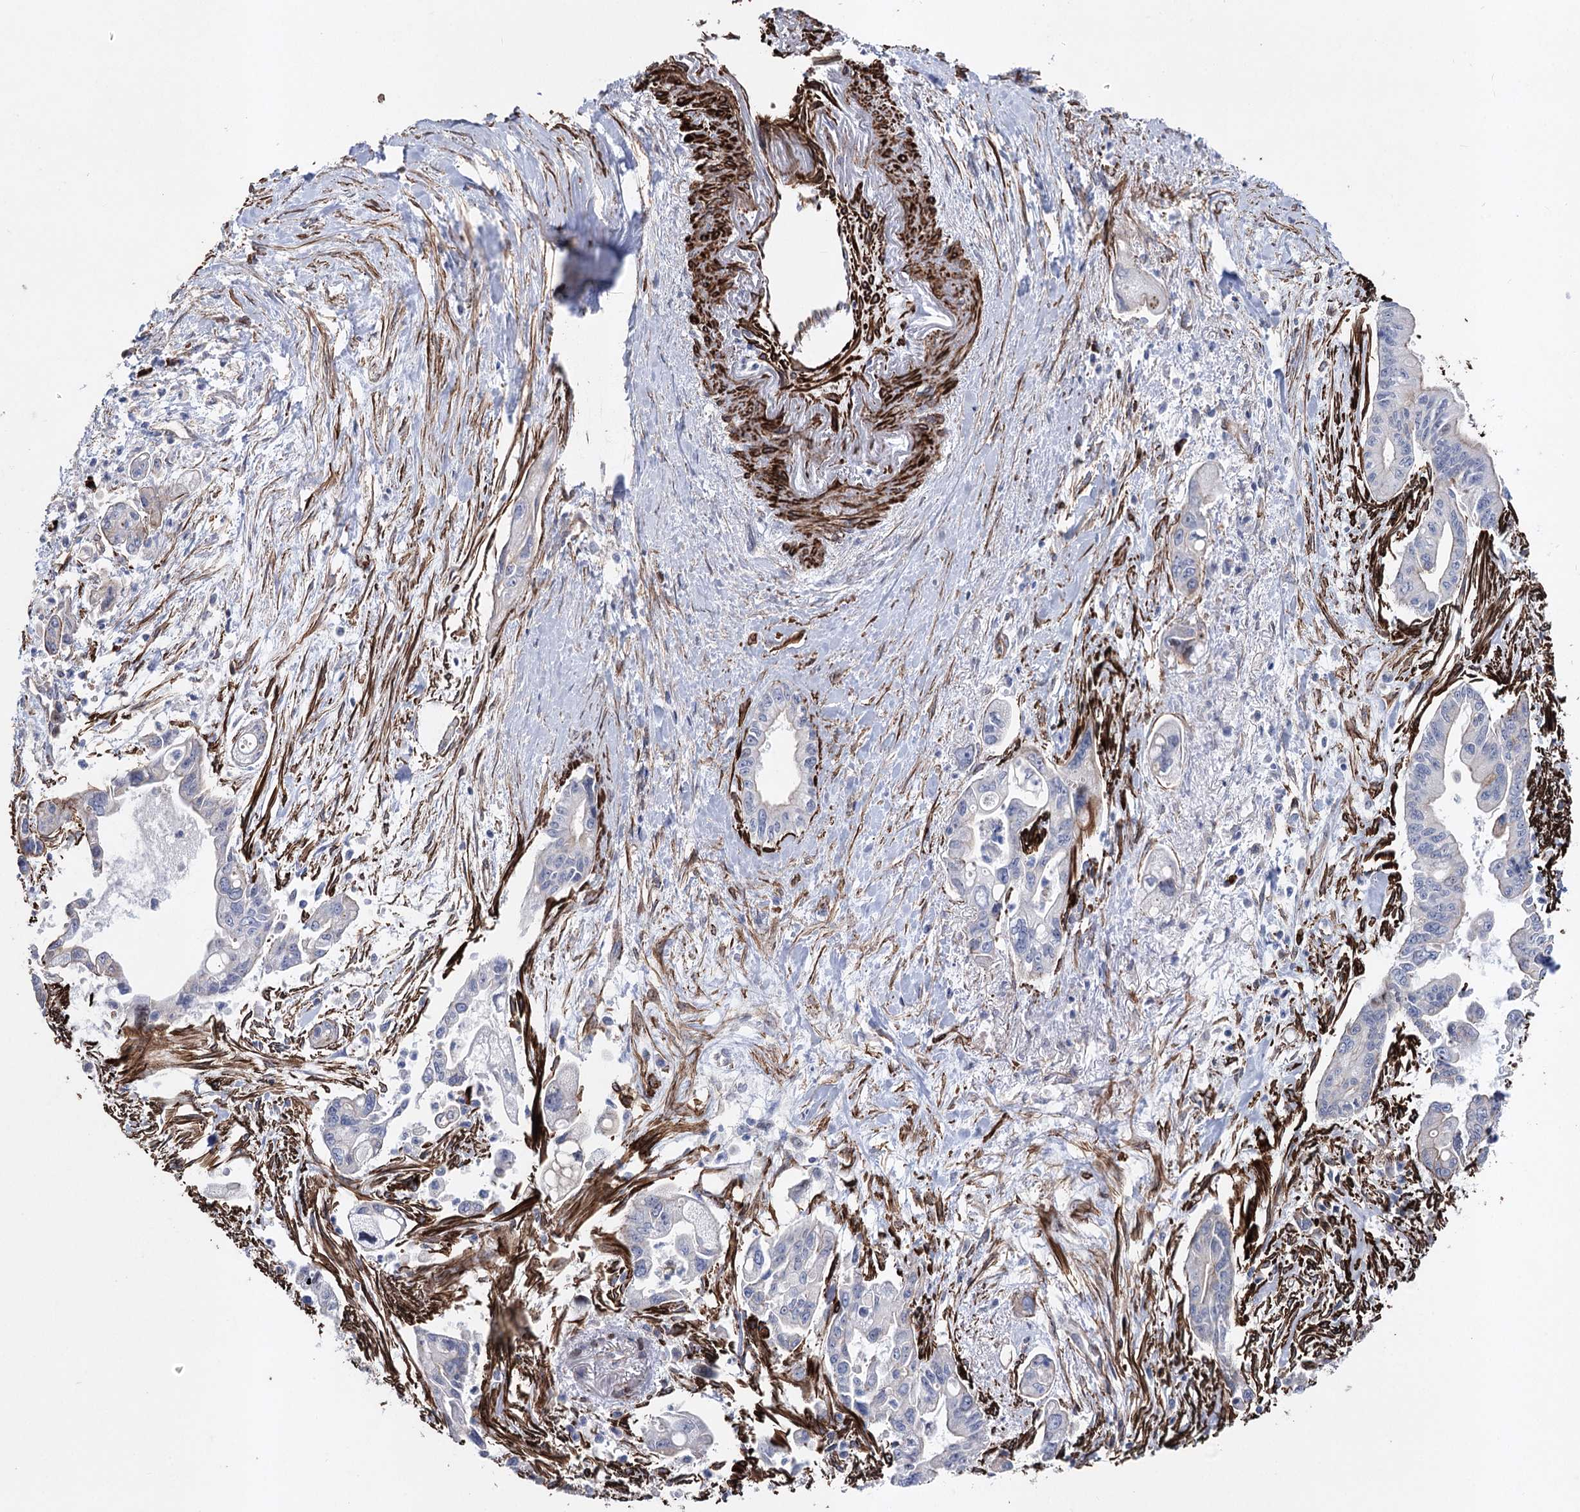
{"staining": {"intensity": "negative", "quantity": "none", "location": "none"}, "tissue": "pancreatic cancer", "cell_type": "Tumor cells", "image_type": "cancer", "snomed": [{"axis": "morphology", "description": "Adenocarcinoma, NOS"}, {"axis": "topography", "description": "Pancreas"}], "caption": "Immunohistochemical staining of human adenocarcinoma (pancreatic) shows no significant staining in tumor cells.", "gene": "ARHGAP20", "patient": {"sex": "male", "age": 70}}